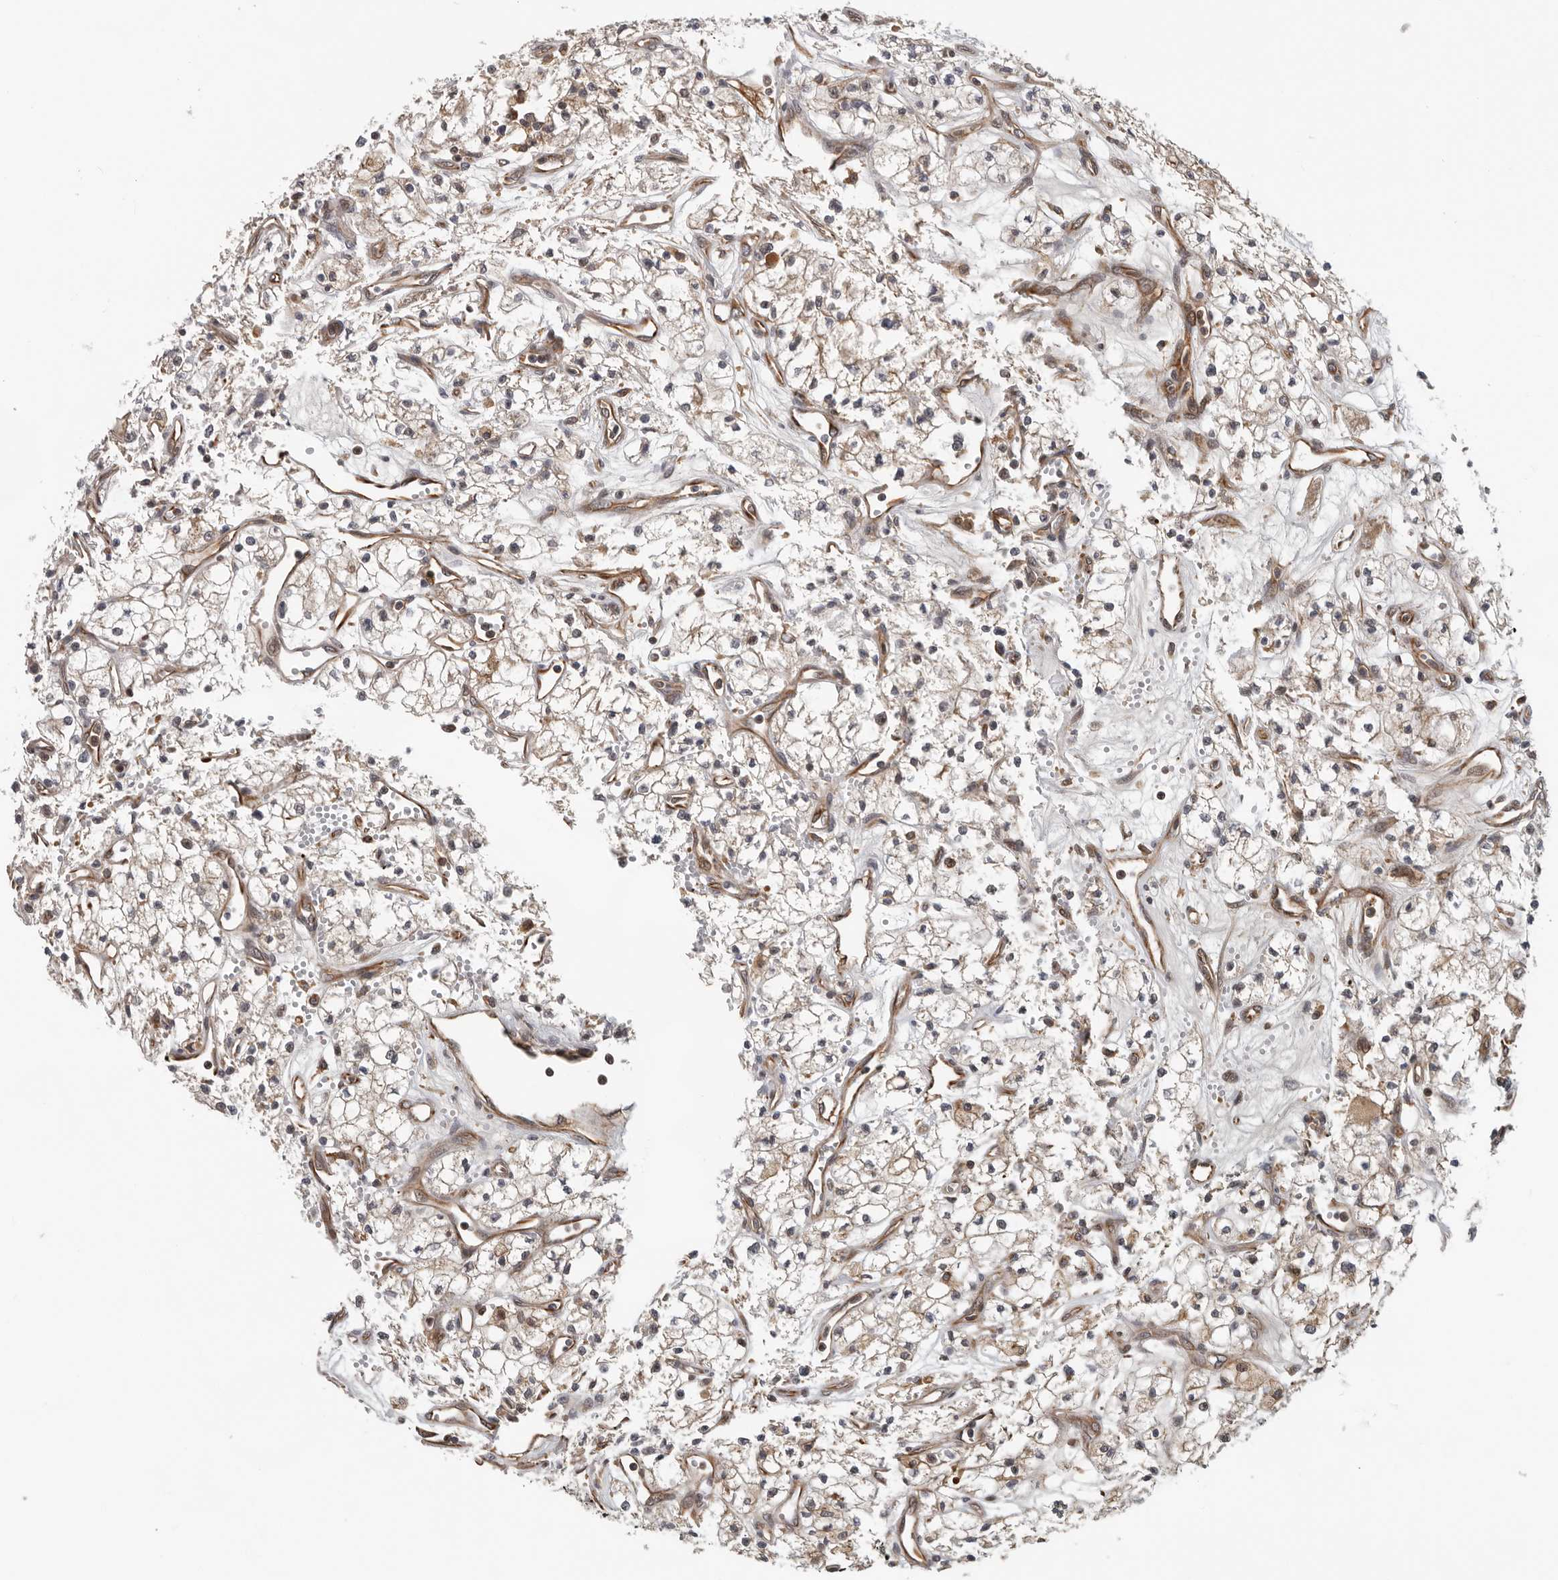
{"staining": {"intensity": "weak", "quantity": ">75%", "location": "cytoplasmic/membranous"}, "tissue": "renal cancer", "cell_type": "Tumor cells", "image_type": "cancer", "snomed": [{"axis": "morphology", "description": "Adenocarcinoma, NOS"}, {"axis": "topography", "description": "Kidney"}], "caption": "Renal cancer (adenocarcinoma) was stained to show a protein in brown. There is low levels of weak cytoplasmic/membranous staining in approximately >75% of tumor cells. The staining was performed using DAB (3,3'-diaminobenzidine), with brown indicating positive protein expression. Nuclei are stained blue with hematoxylin.", "gene": "RNF157", "patient": {"sex": "male", "age": 59}}